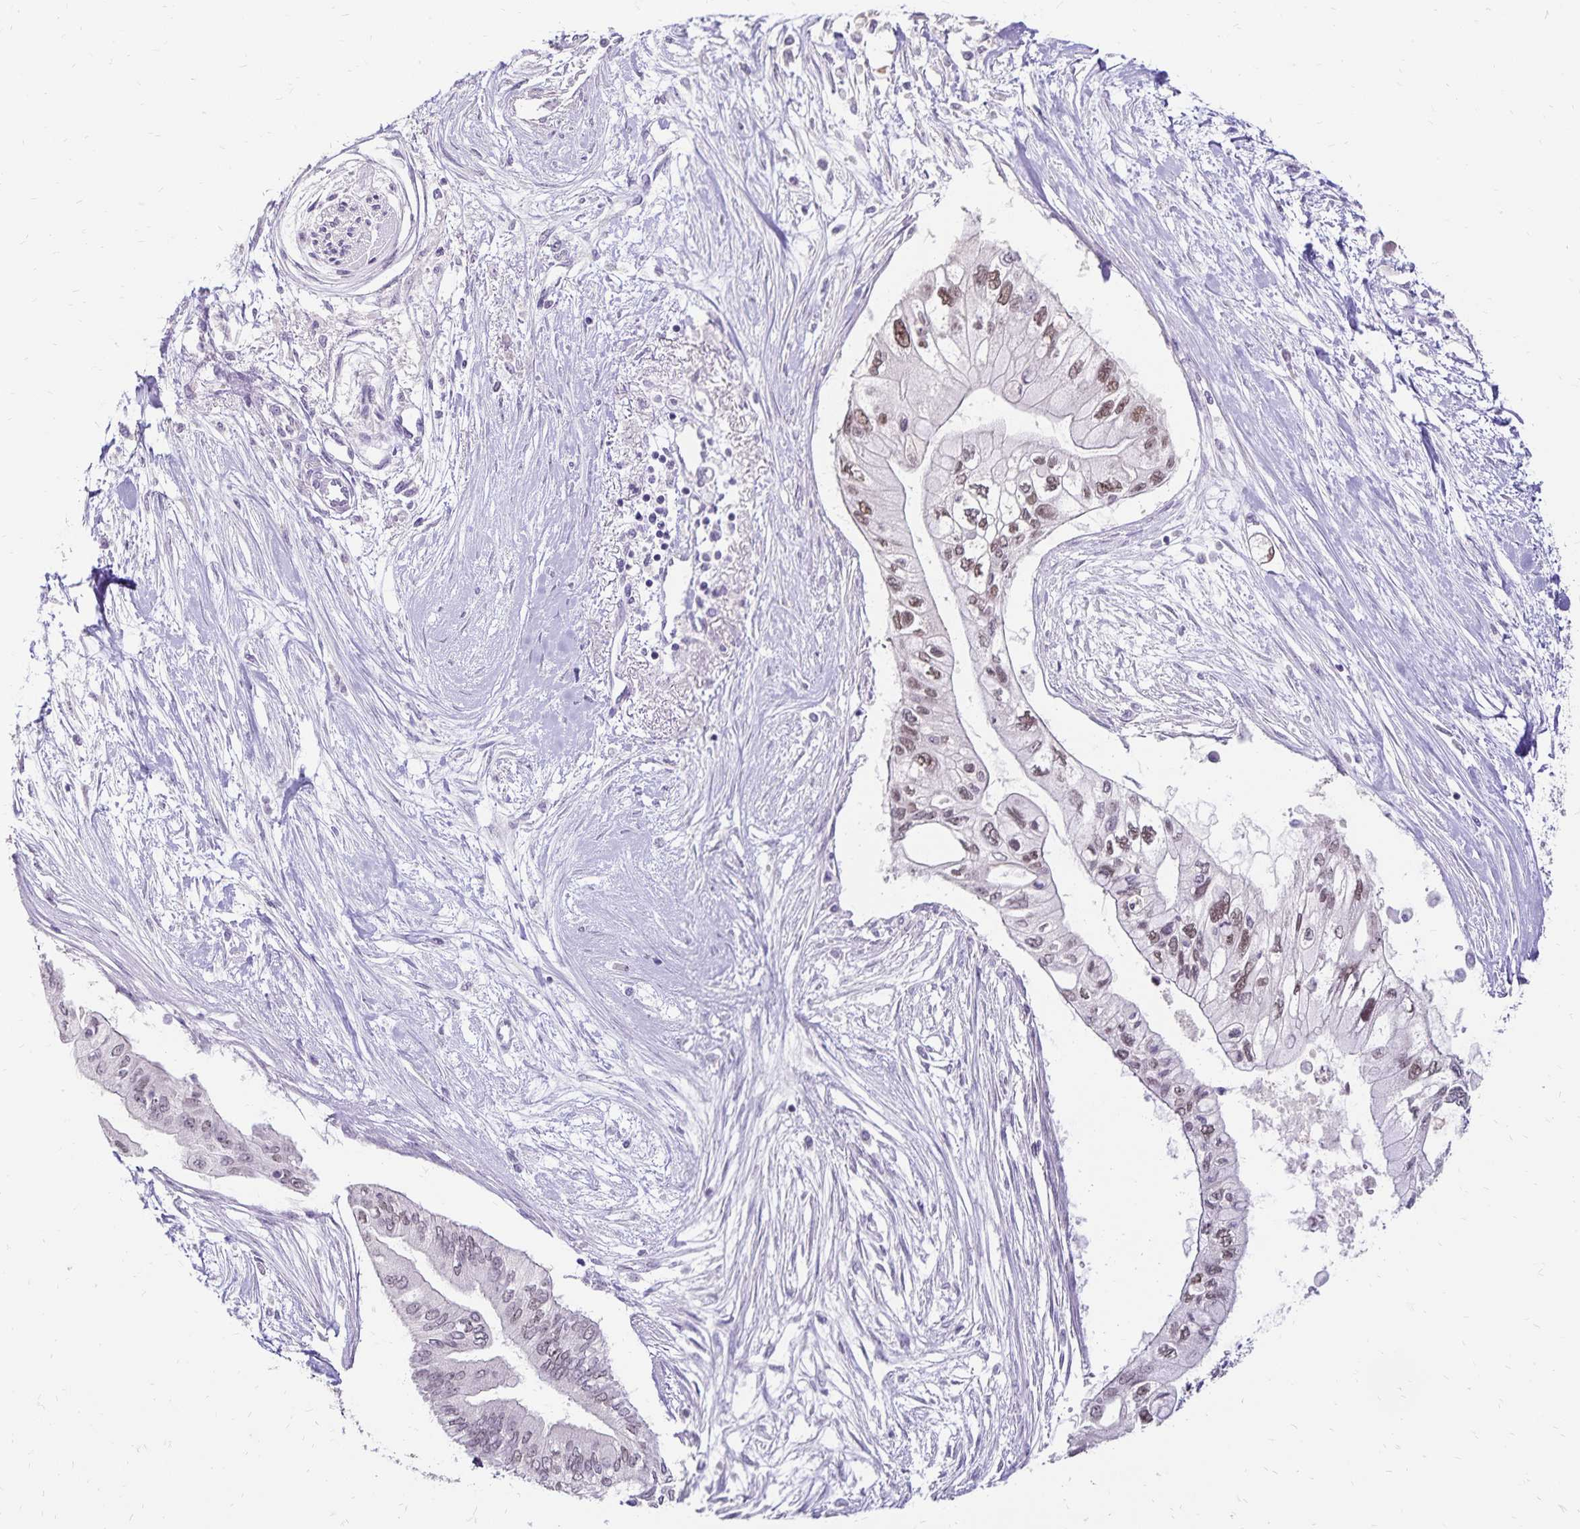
{"staining": {"intensity": "moderate", "quantity": ">75%", "location": "nuclear"}, "tissue": "pancreatic cancer", "cell_type": "Tumor cells", "image_type": "cancer", "snomed": [{"axis": "morphology", "description": "Adenocarcinoma, NOS"}, {"axis": "topography", "description": "Pancreas"}], "caption": "Pancreatic adenocarcinoma was stained to show a protein in brown. There is medium levels of moderate nuclear expression in approximately >75% of tumor cells.", "gene": "POLB", "patient": {"sex": "female", "age": 77}}